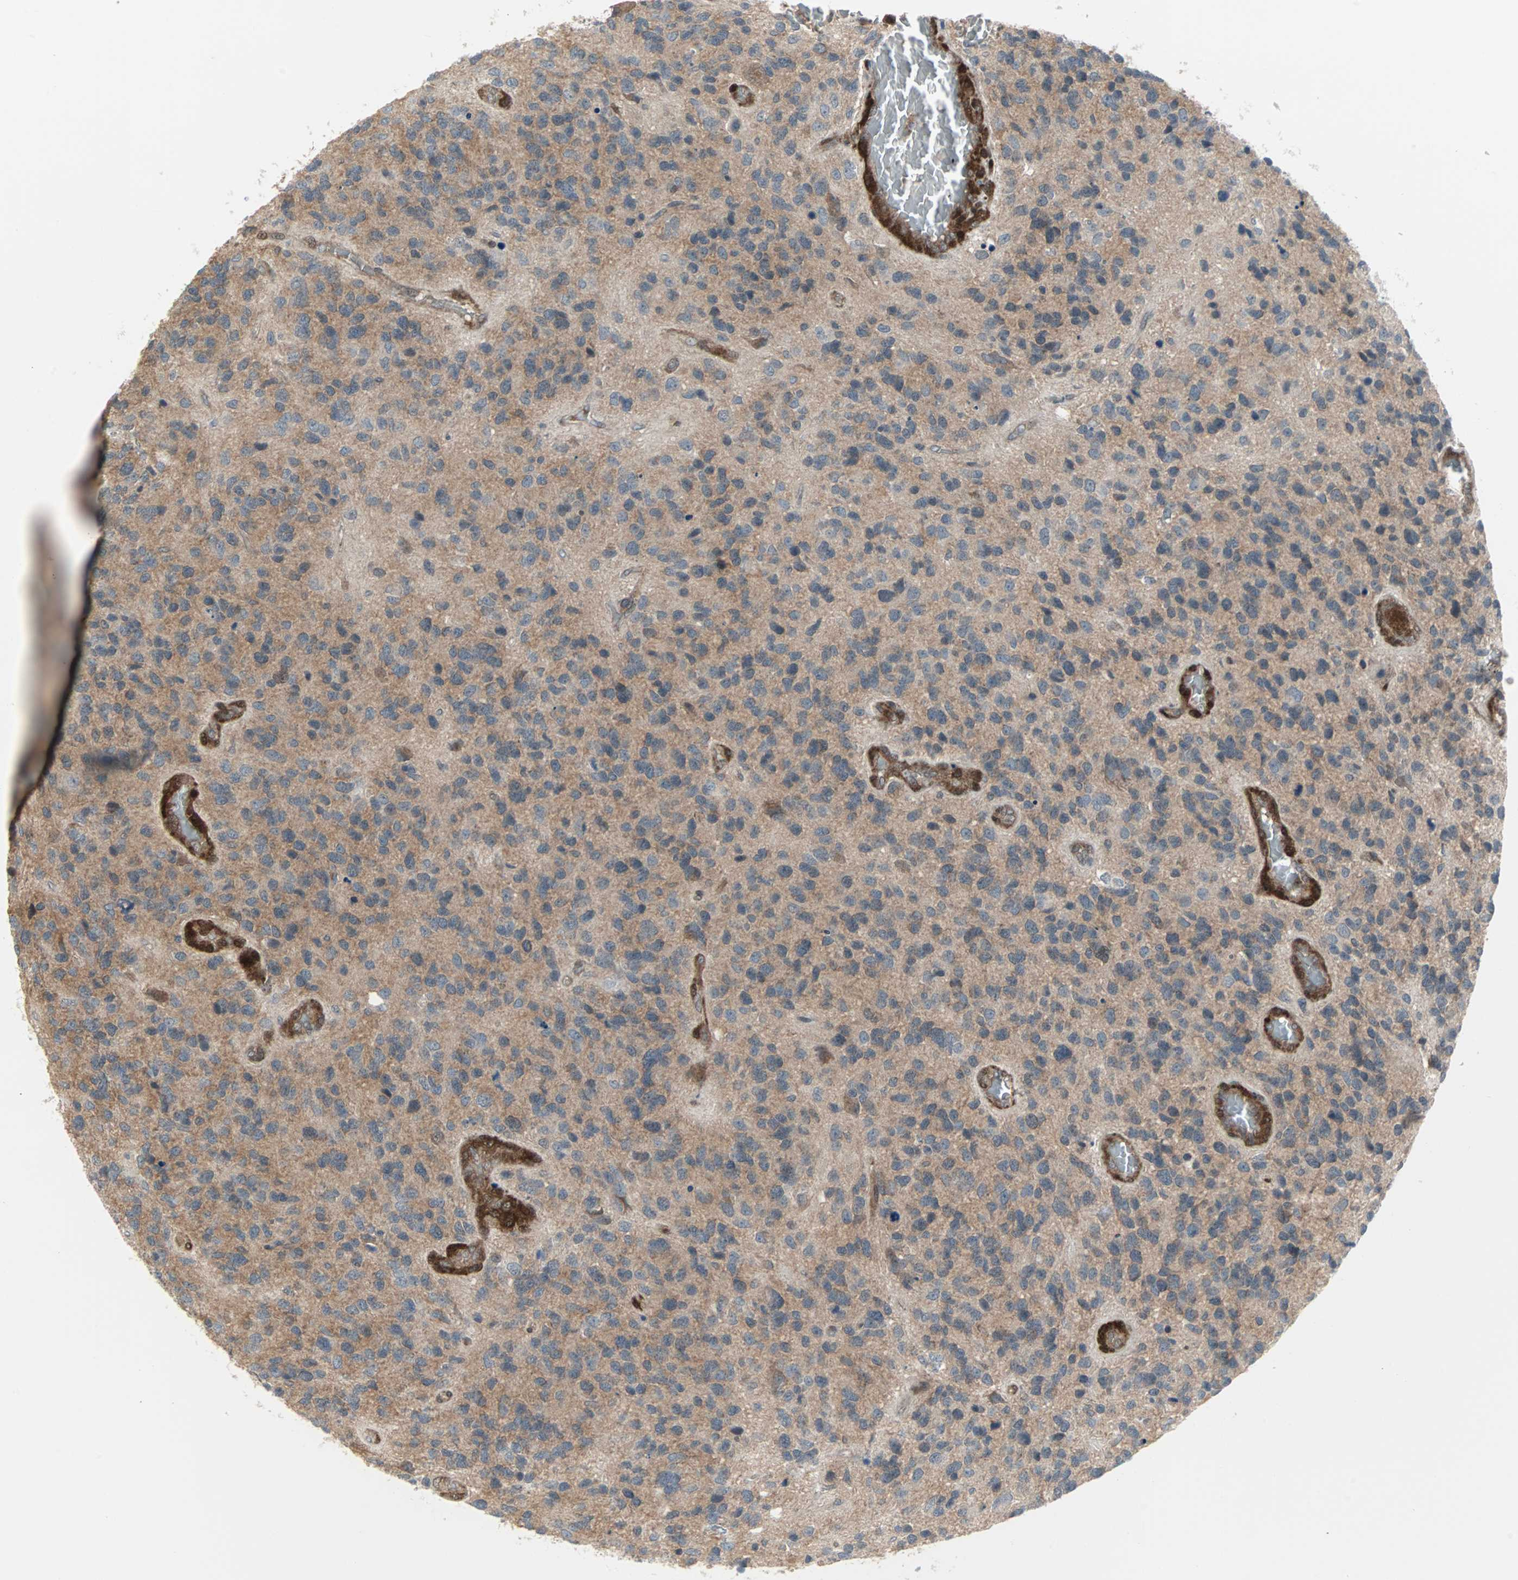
{"staining": {"intensity": "moderate", "quantity": "25%-75%", "location": "cytoplasmic/membranous"}, "tissue": "glioma", "cell_type": "Tumor cells", "image_type": "cancer", "snomed": [{"axis": "morphology", "description": "Glioma, malignant, High grade"}, {"axis": "topography", "description": "Brain"}], "caption": "Immunohistochemical staining of glioma displays medium levels of moderate cytoplasmic/membranous protein positivity in about 25%-75% of tumor cells.", "gene": "CASP3", "patient": {"sex": "female", "age": 58}}